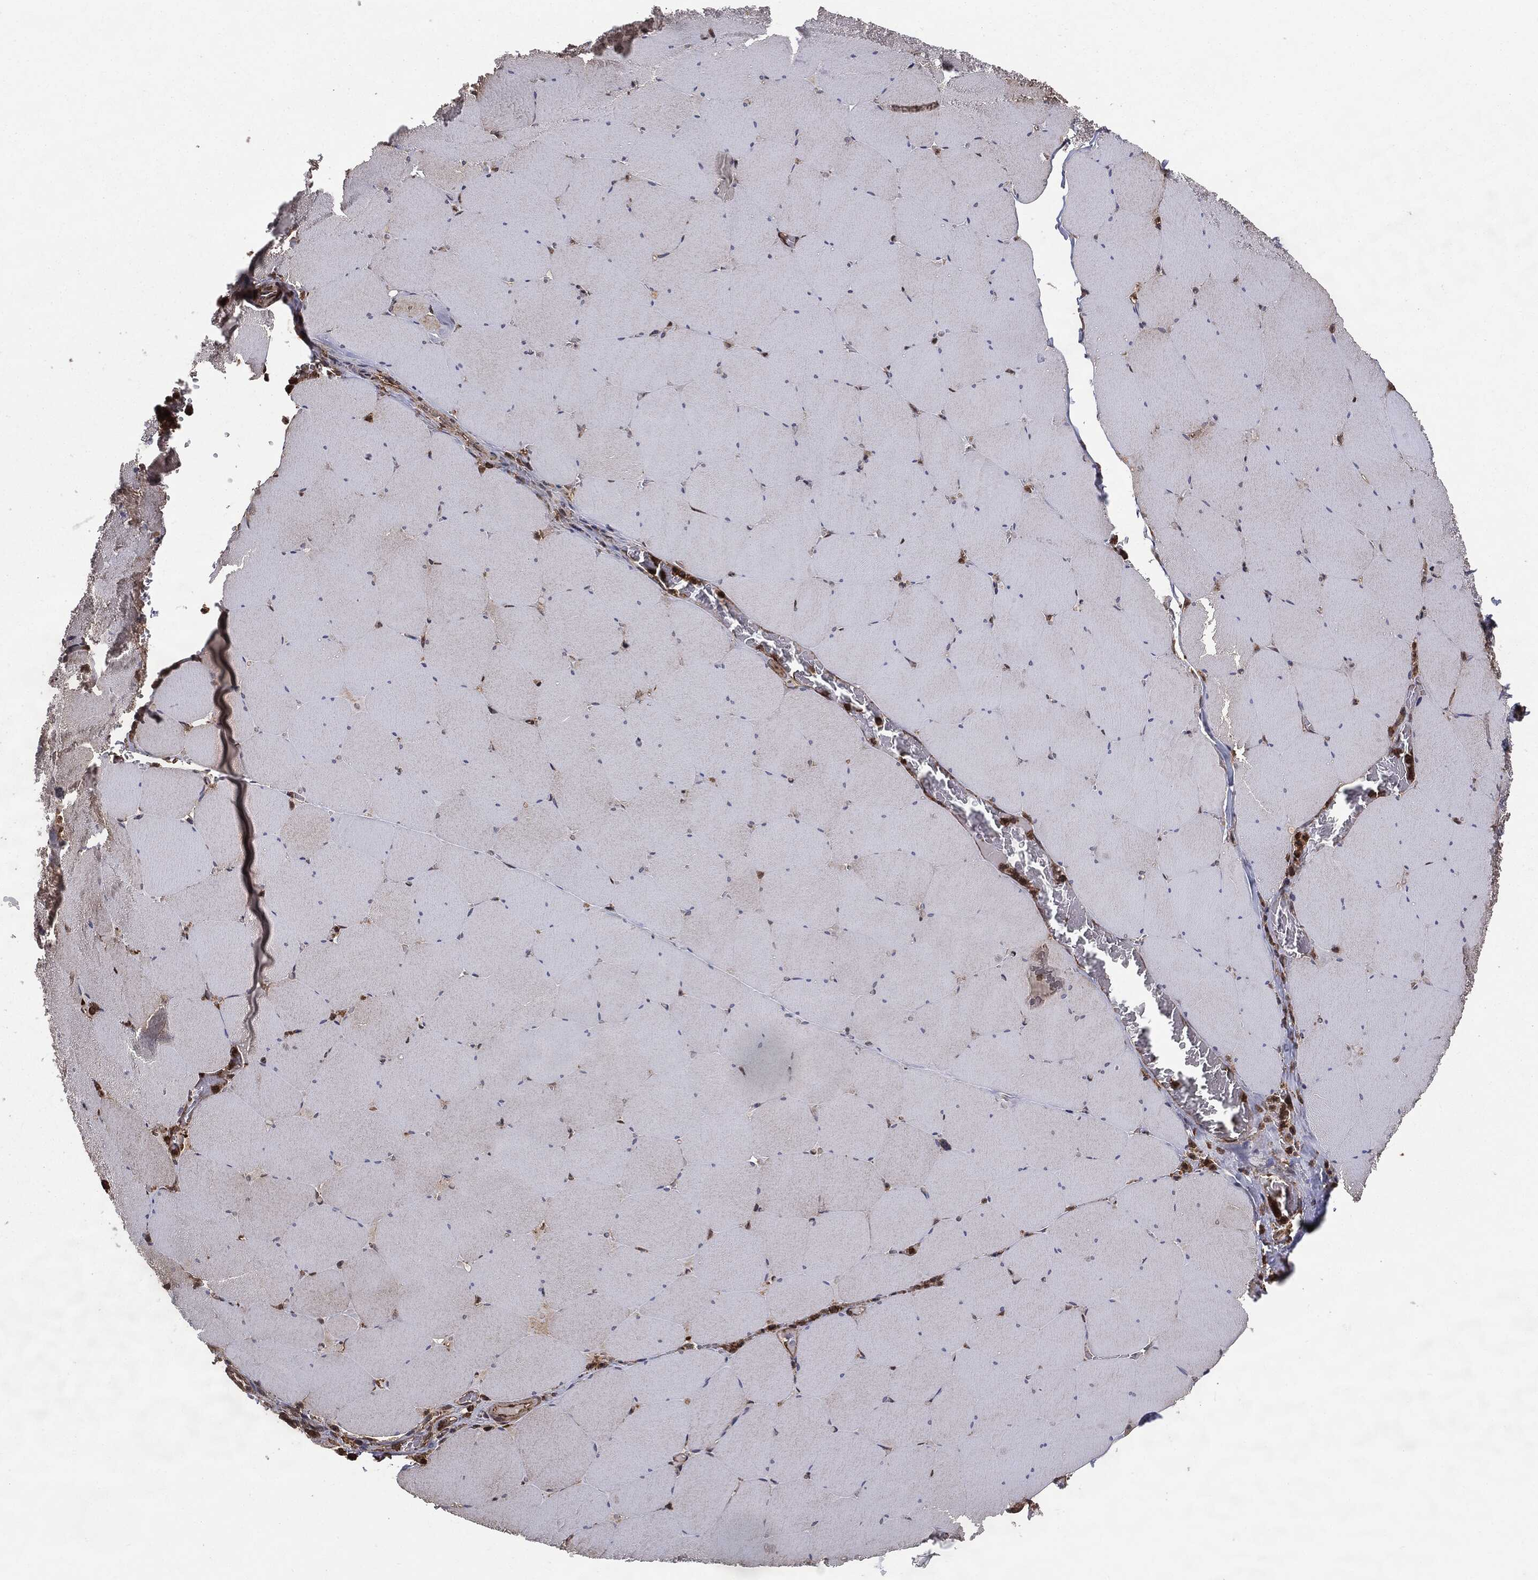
{"staining": {"intensity": "weak", "quantity": "<25%", "location": "cytoplasmic/membranous"}, "tissue": "skeletal muscle", "cell_type": "Myocytes", "image_type": "normal", "snomed": [{"axis": "morphology", "description": "Normal tissue, NOS"}, {"axis": "morphology", "description": "Malignant melanoma, Metastatic site"}, {"axis": "topography", "description": "Skeletal muscle"}], "caption": "There is no significant staining in myocytes of skeletal muscle. The staining was performed using DAB (3,3'-diaminobenzidine) to visualize the protein expression in brown, while the nuclei were stained in blue with hematoxylin (Magnification: 20x).", "gene": "NME1", "patient": {"sex": "male", "age": 50}}